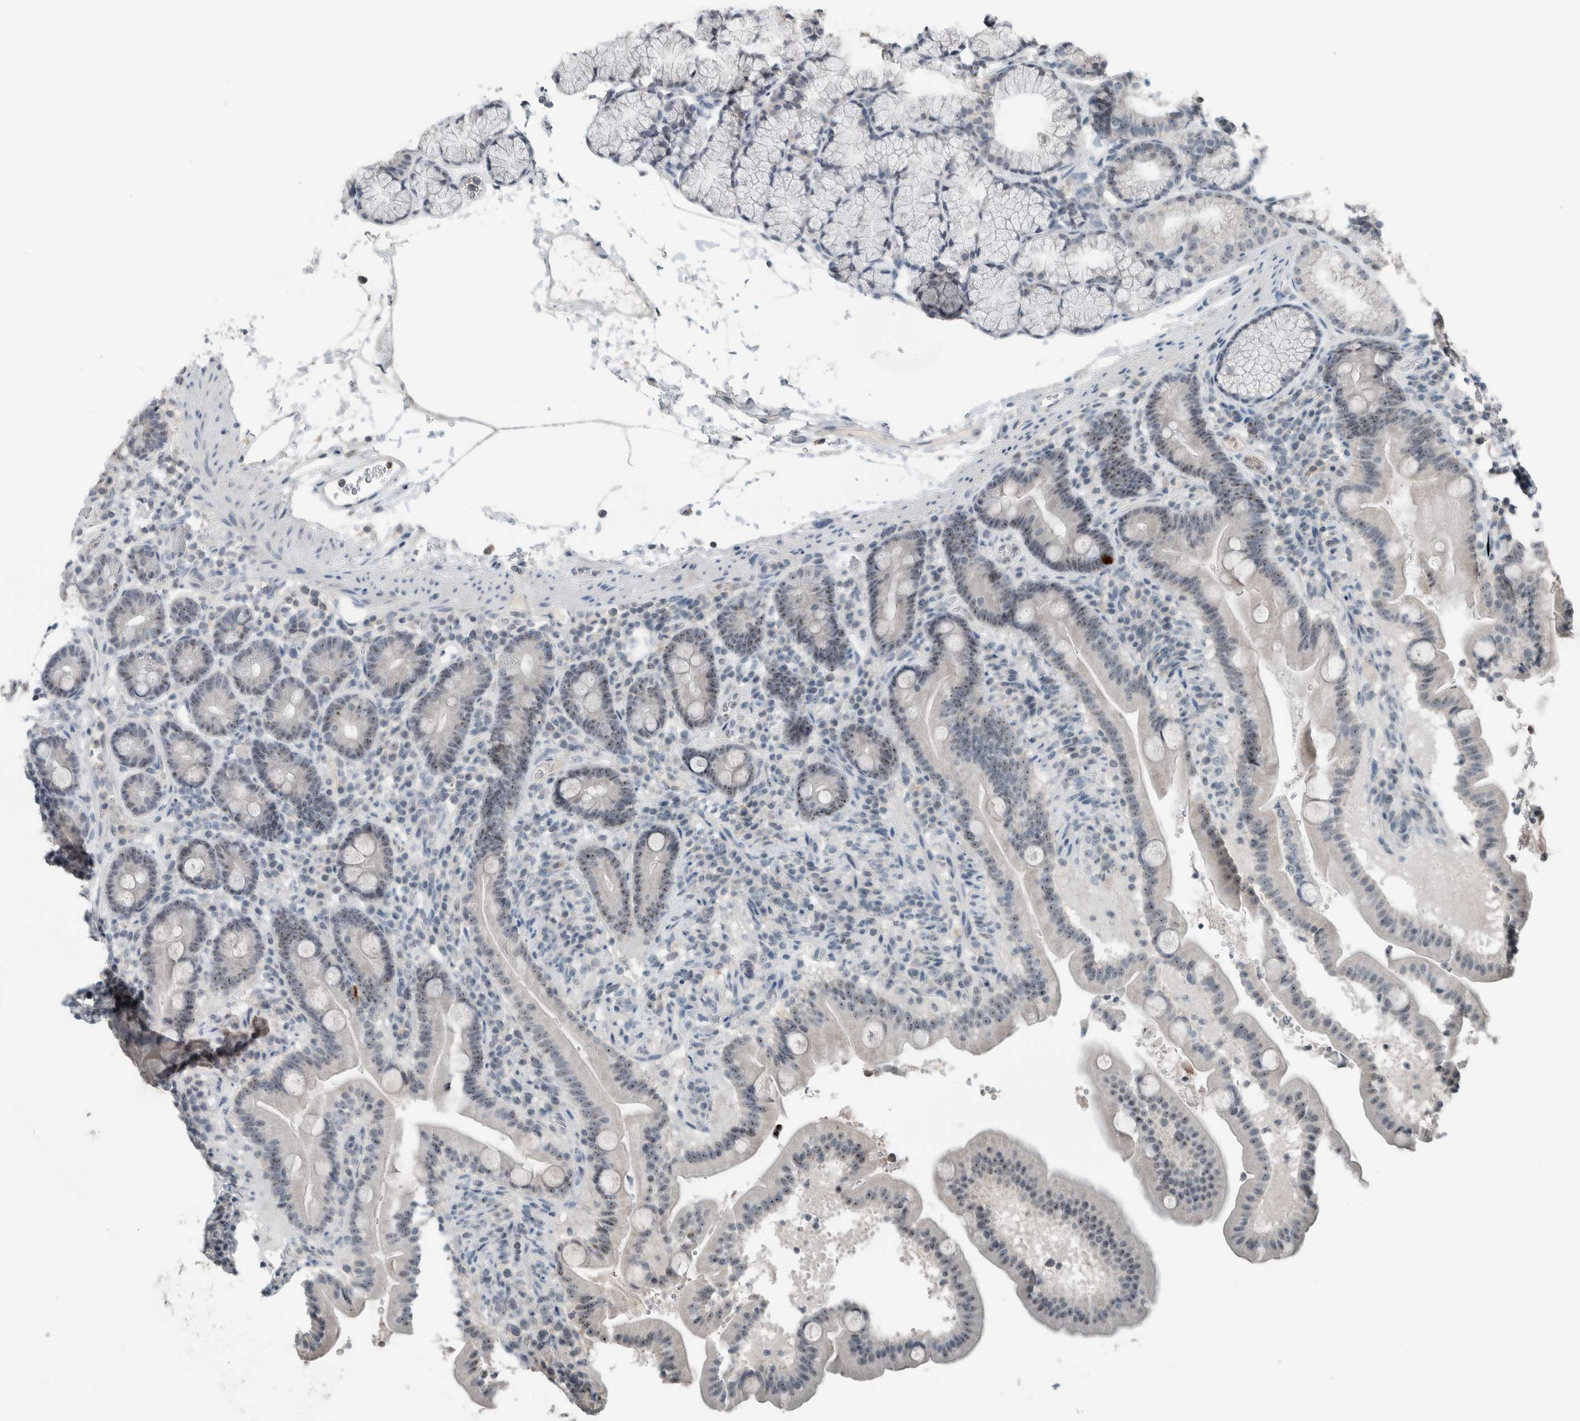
{"staining": {"intensity": "weak", "quantity": "25%-75%", "location": "nuclear"}, "tissue": "duodenum", "cell_type": "Glandular cells", "image_type": "normal", "snomed": [{"axis": "morphology", "description": "Normal tissue, NOS"}, {"axis": "topography", "description": "Duodenum"}], "caption": "Immunohistochemistry (IHC) image of normal human duodenum stained for a protein (brown), which exhibits low levels of weak nuclear expression in about 25%-75% of glandular cells.", "gene": "RPF1", "patient": {"sex": "male", "age": 54}}